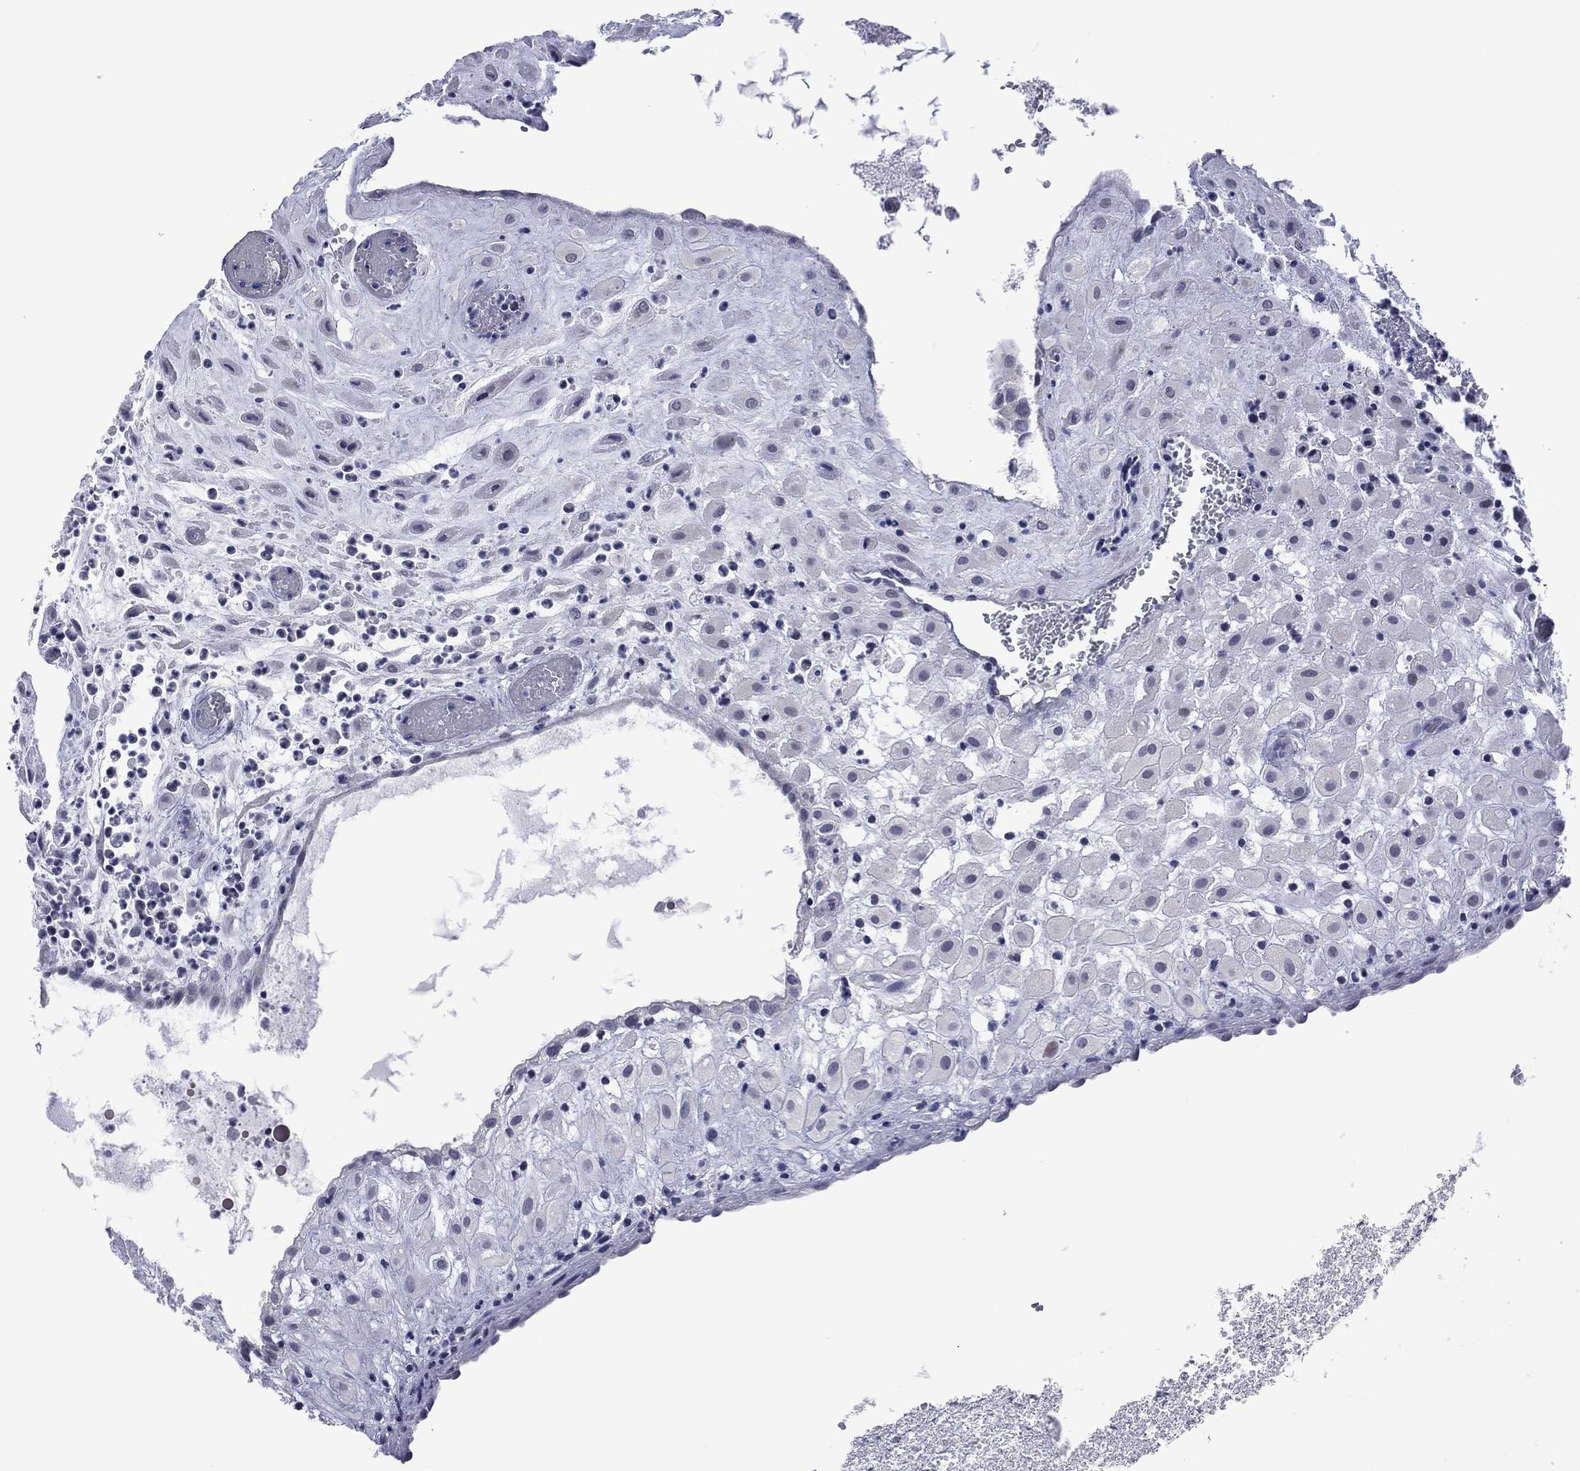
{"staining": {"intensity": "negative", "quantity": "none", "location": "none"}, "tissue": "placenta", "cell_type": "Decidual cells", "image_type": "normal", "snomed": [{"axis": "morphology", "description": "Normal tissue, NOS"}, {"axis": "topography", "description": "Placenta"}], "caption": "The histopathology image demonstrates no staining of decidual cells in benign placenta.", "gene": "POU5F2", "patient": {"sex": "female", "age": 24}}